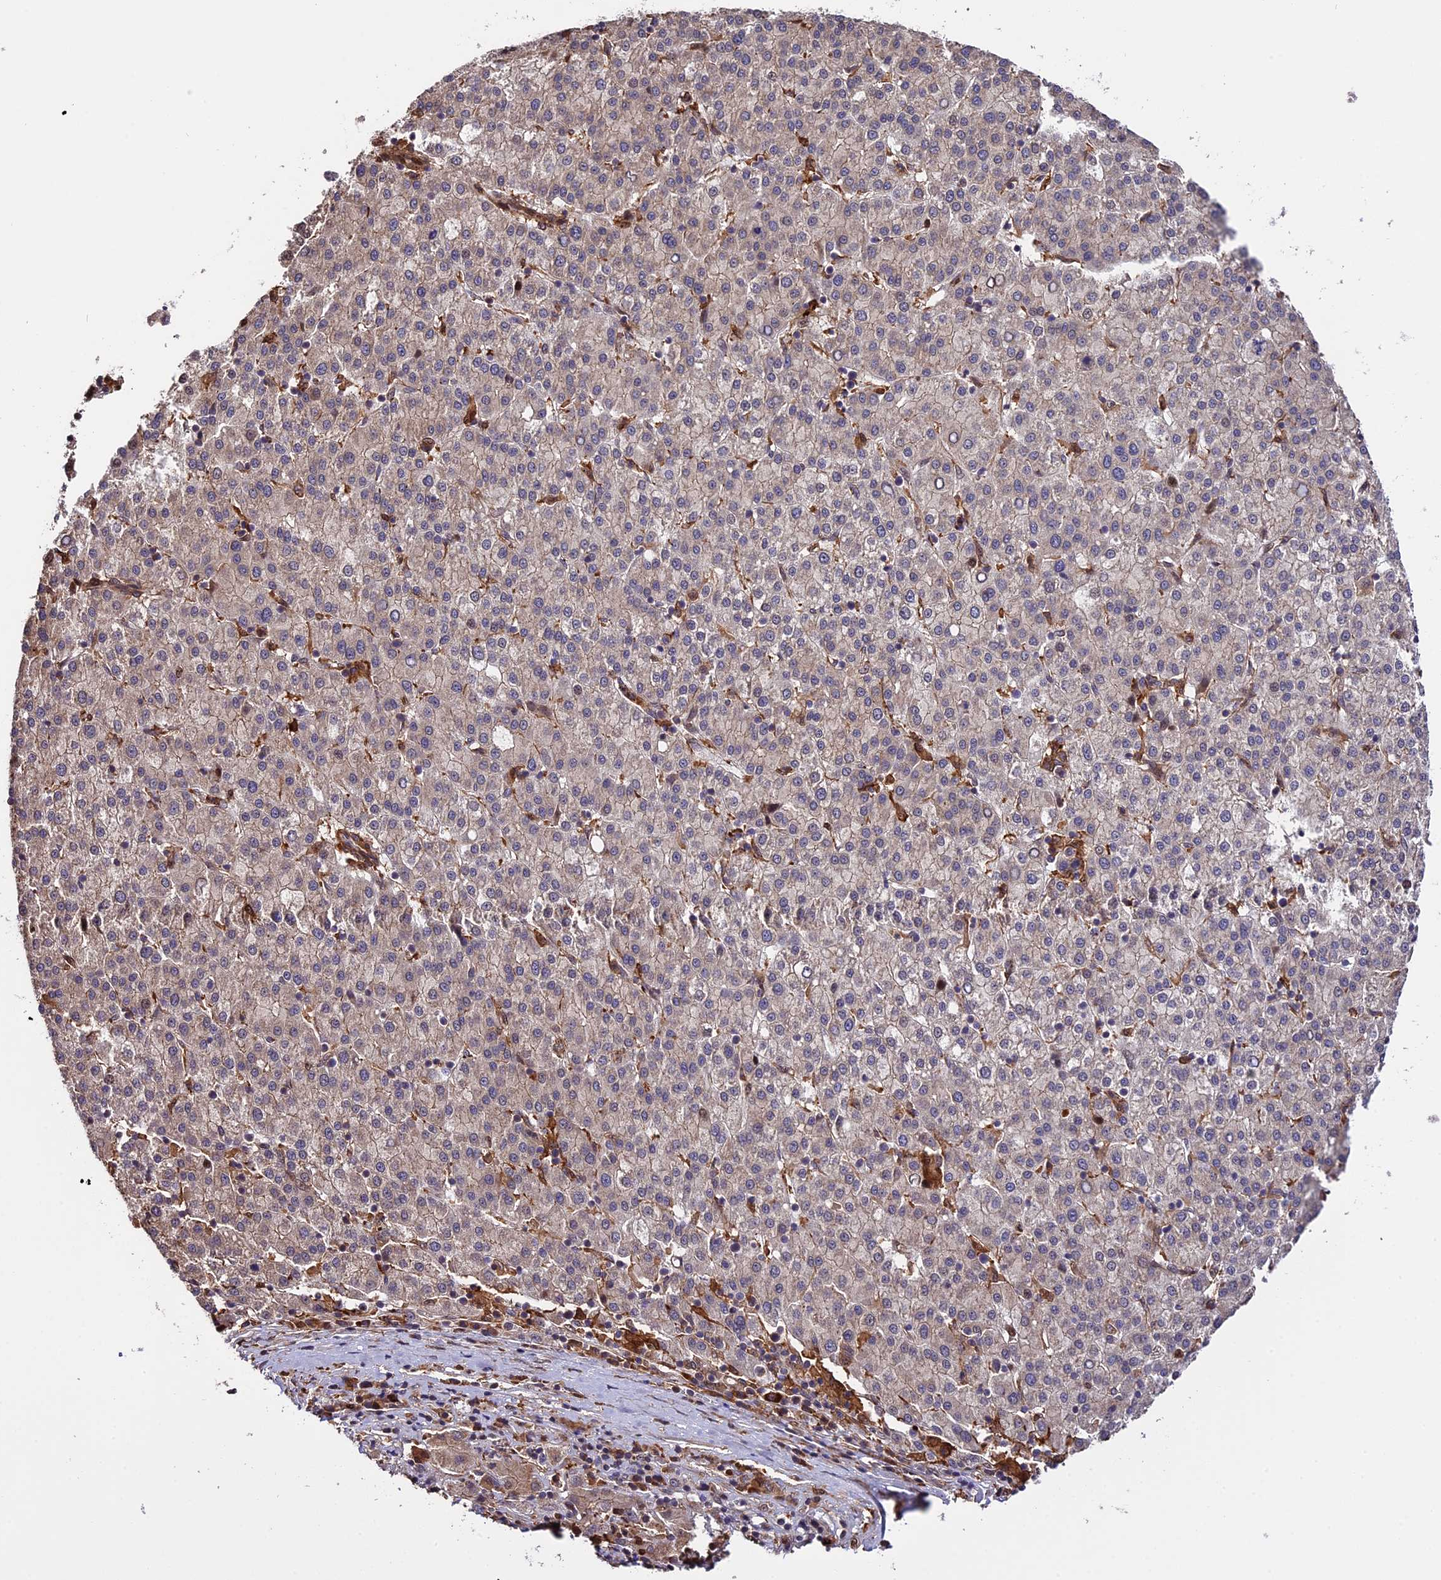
{"staining": {"intensity": "negative", "quantity": "none", "location": "none"}, "tissue": "liver cancer", "cell_type": "Tumor cells", "image_type": "cancer", "snomed": [{"axis": "morphology", "description": "Carcinoma, Hepatocellular, NOS"}, {"axis": "topography", "description": "Liver"}], "caption": "This is an IHC image of hepatocellular carcinoma (liver). There is no positivity in tumor cells.", "gene": "HERPUD1", "patient": {"sex": "female", "age": 58}}